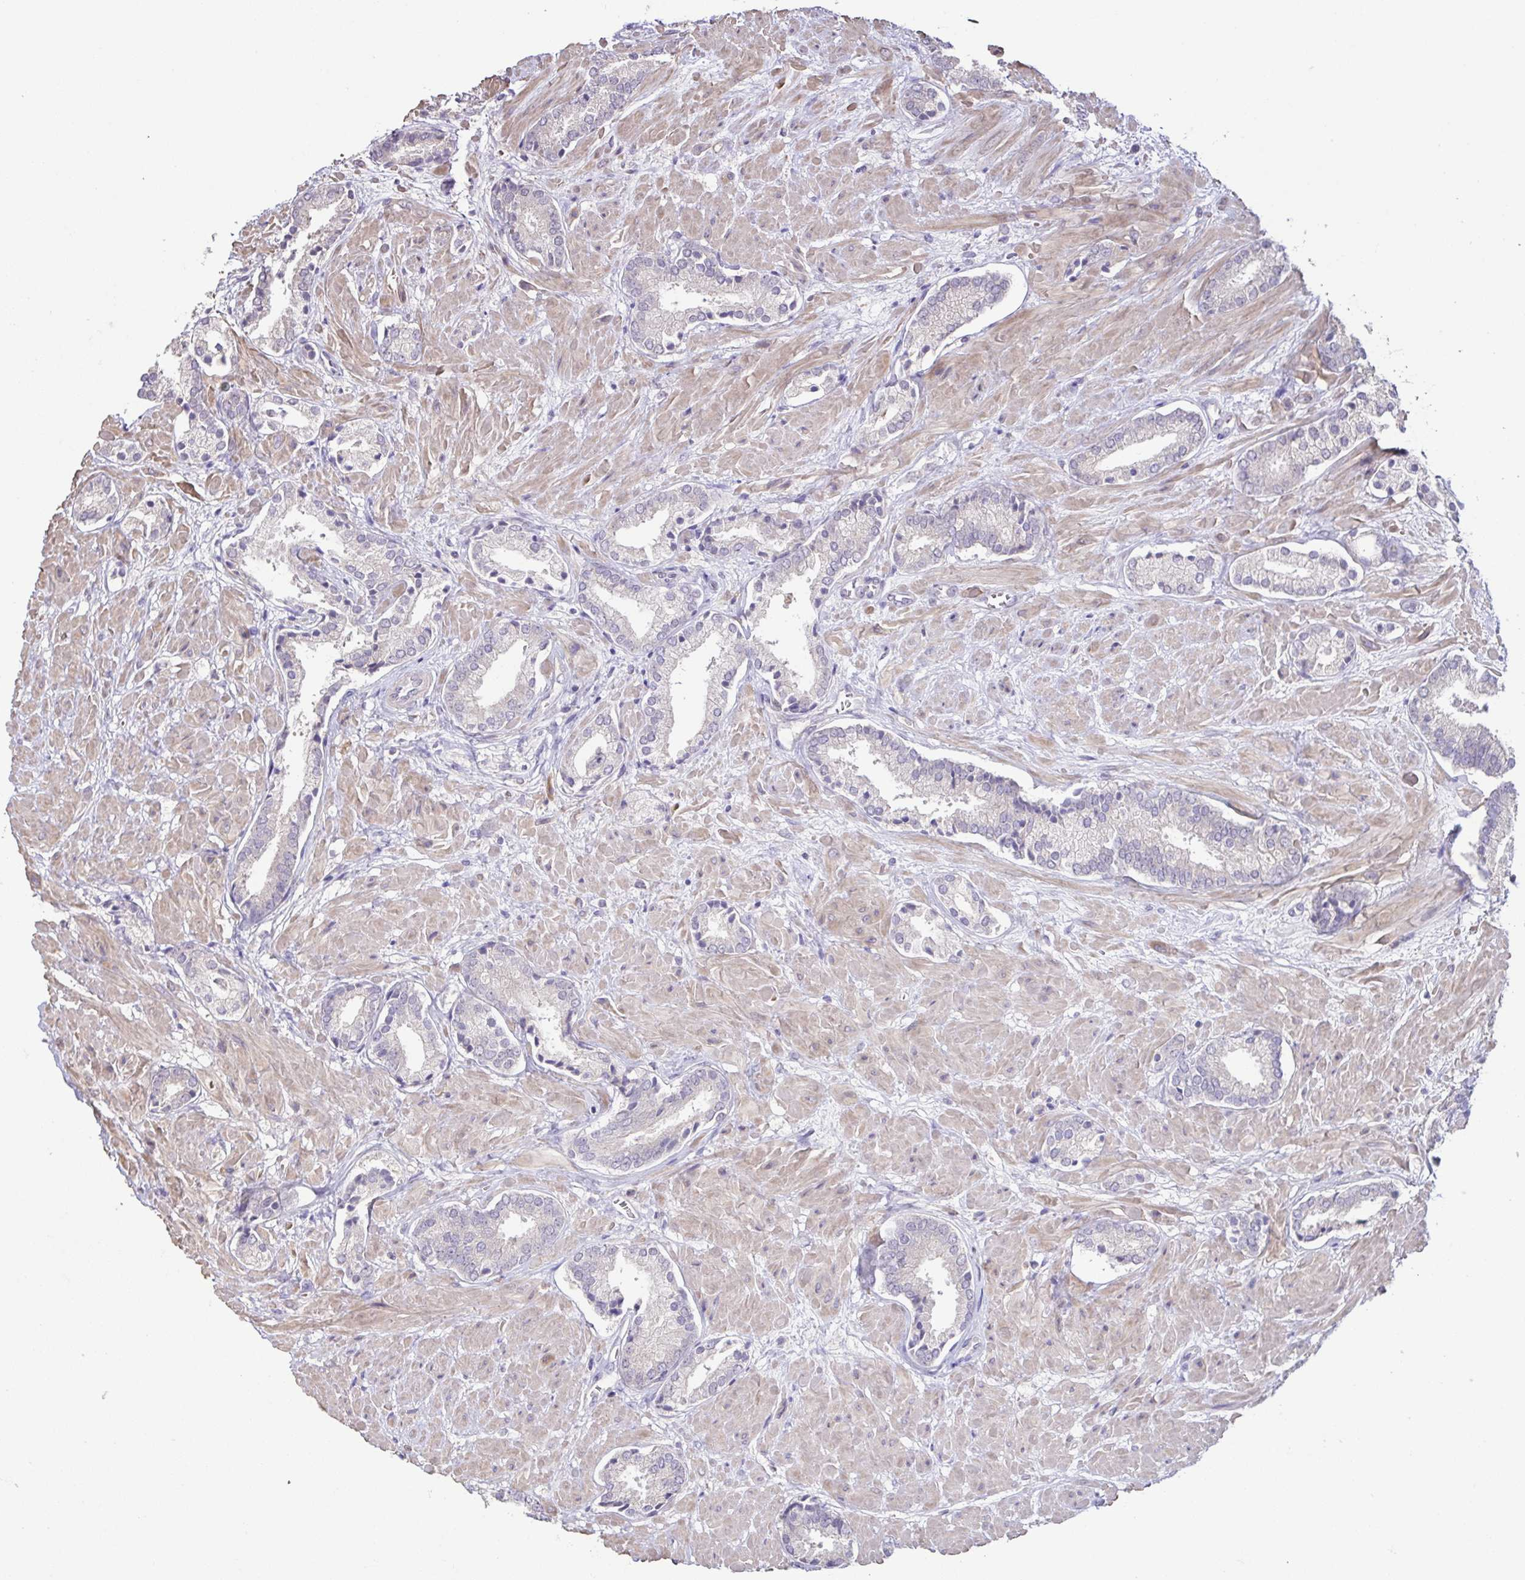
{"staining": {"intensity": "negative", "quantity": "none", "location": "none"}, "tissue": "prostate cancer", "cell_type": "Tumor cells", "image_type": "cancer", "snomed": [{"axis": "morphology", "description": "Adenocarcinoma, High grade"}, {"axis": "topography", "description": "Prostate"}], "caption": "IHC photomicrograph of prostate high-grade adenocarcinoma stained for a protein (brown), which displays no expression in tumor cells. The staining is performed using DAB brown chromogen with nuclei counter-stained in using hematoxylin.", "gene": "ACTRT2", "patient": {"sex": "male", "age": 56}}